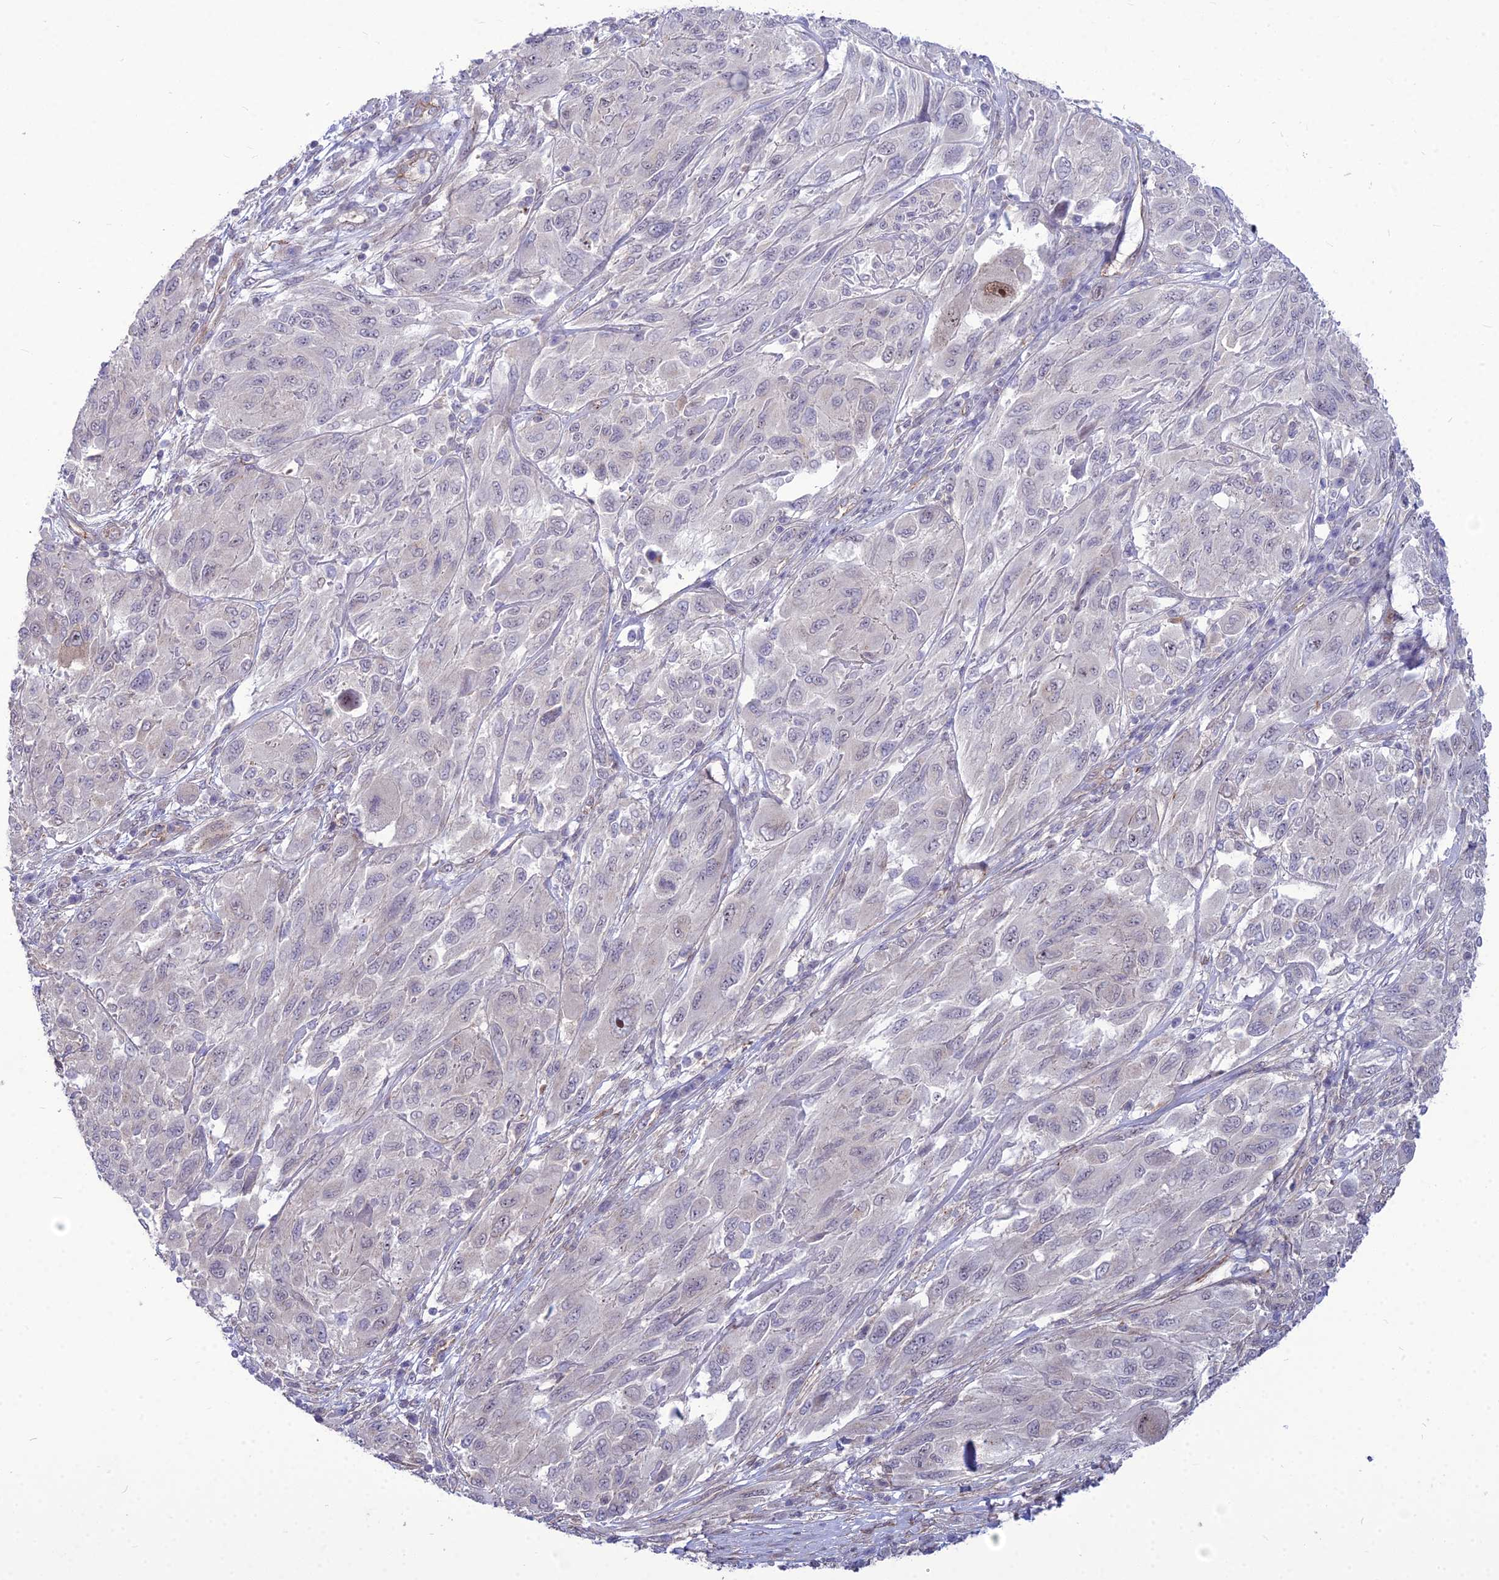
{"staining": {"intensity": "negative", "quantity": "none", "location": "none"}, "tissue": "melanoma", "cell_type": "Tumor cells", "image_type": "cancer", "snomed": [{"axis": "morphology", "description": "Malignant melanoma, NOS"}, {"axis": "topography", "description": "Skin"}], "caption": "Immunohistochemical staining of melanoma exhibits no significant expression in tumor cells.", "gene": "TSPYL2", "patient": {"sex": "female", "age": 91}}